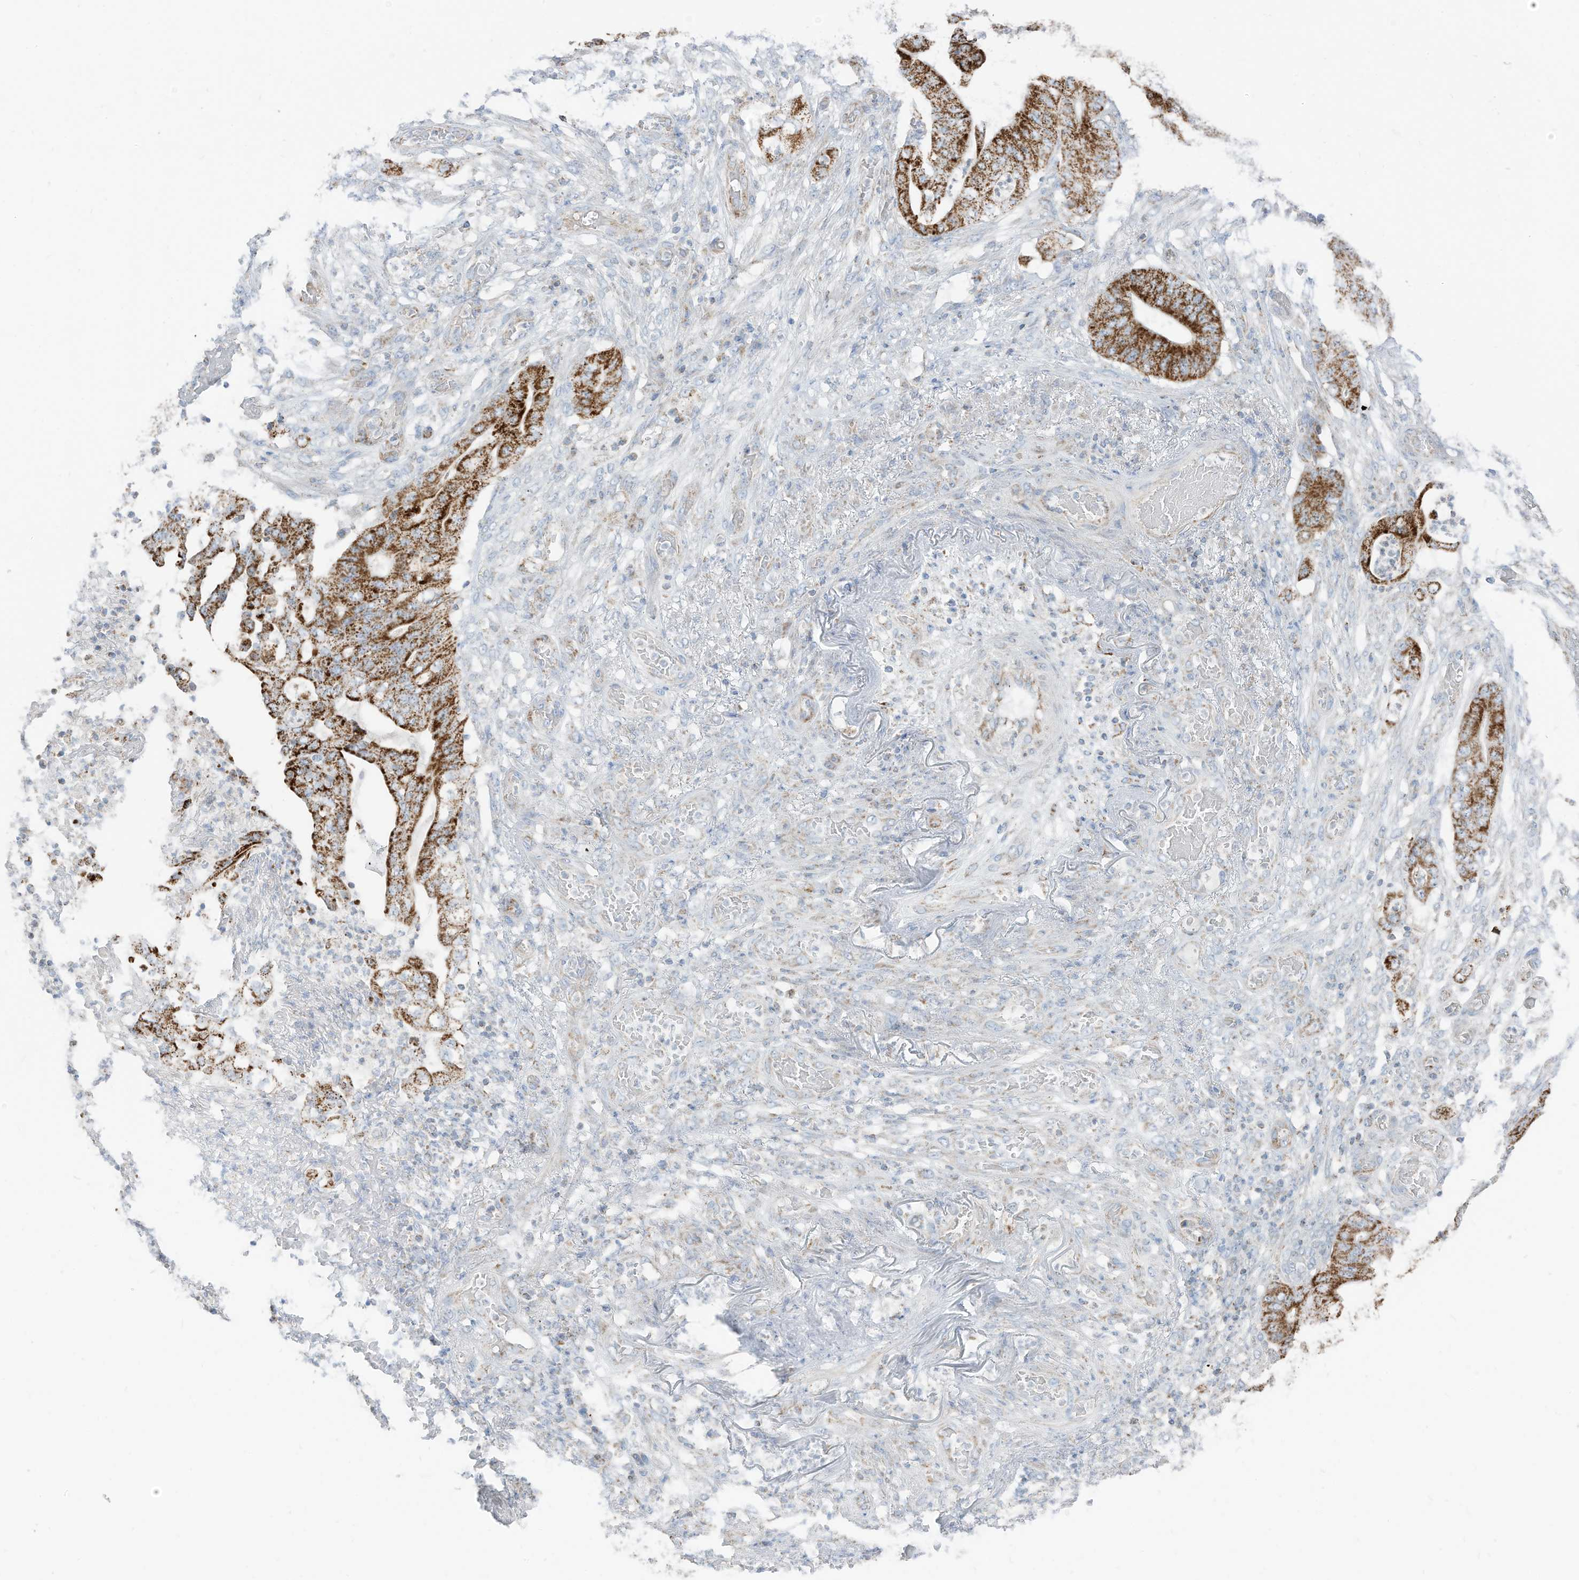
{"staining": {"intensity": "strong", "quantity": ">75%", "location": "cytoplasmic/membranous"}, "tissue": "stomach cancer", "cell_type": "Tumor cells", "image_type": "cancer", "snomed": [{"axis": "morphology", "description": "Adenocarcinoma, NOS"}, {"axis": "topography", "description": "Stomach"}], "caption": "Brown immunohistochemical staining in stomach cancer displays strong cytoplasmic/membranous expression in approximately >75% of tumor cells. (IHC, brightfield microscopy, high magnification).", "gene": "ETHE1", "patient": {"sex": "female", "age": 73}}